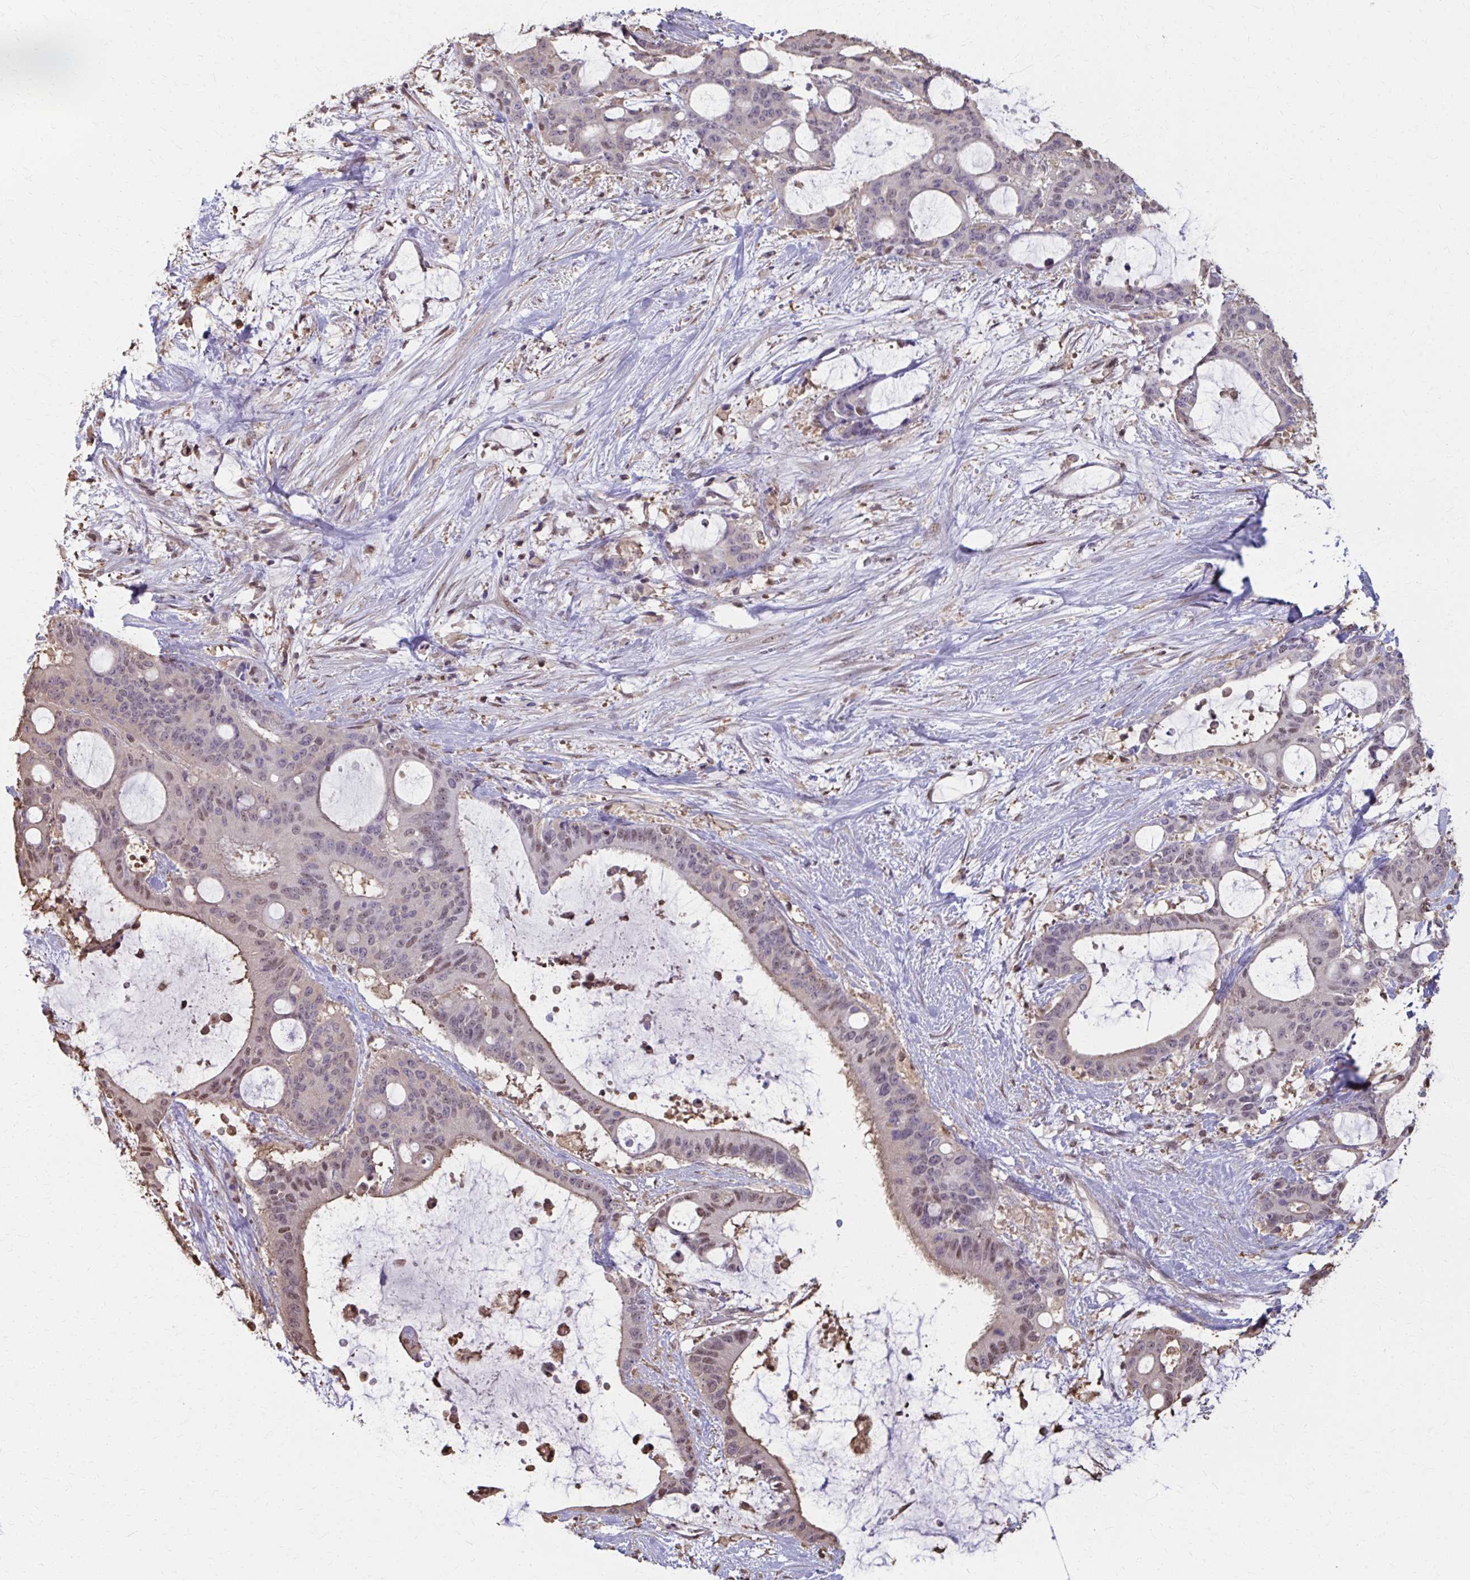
{"staining": {"intensity": "weak", "quantity": "25%-75%", "location": "cytoplasmic/membranous,nuclear"}, "tissue": "liver cancer", "cell_type": "Tumor cells", "image_type": "cancer", "snomed": [{"axis": "morphology", "description": "Normal tissue, NOS"}, {"axis": "morphology", "description": "Cholangiocarcinoma"}, {"axis": "topography", "description": "Liver"}, {"axis": "topography", "description": "Peripheral nerve tissue"}], "caption": "The micrograph shows staining of liver cancer (cholangiocarcinoma), revealing weak cytoplasmic/membranous and nuclear protein staining (brown color) within tumor cells. Nuclei are stained in blue.", "gene": "ING4", "patient": {"sex": "female", "age": 73}}